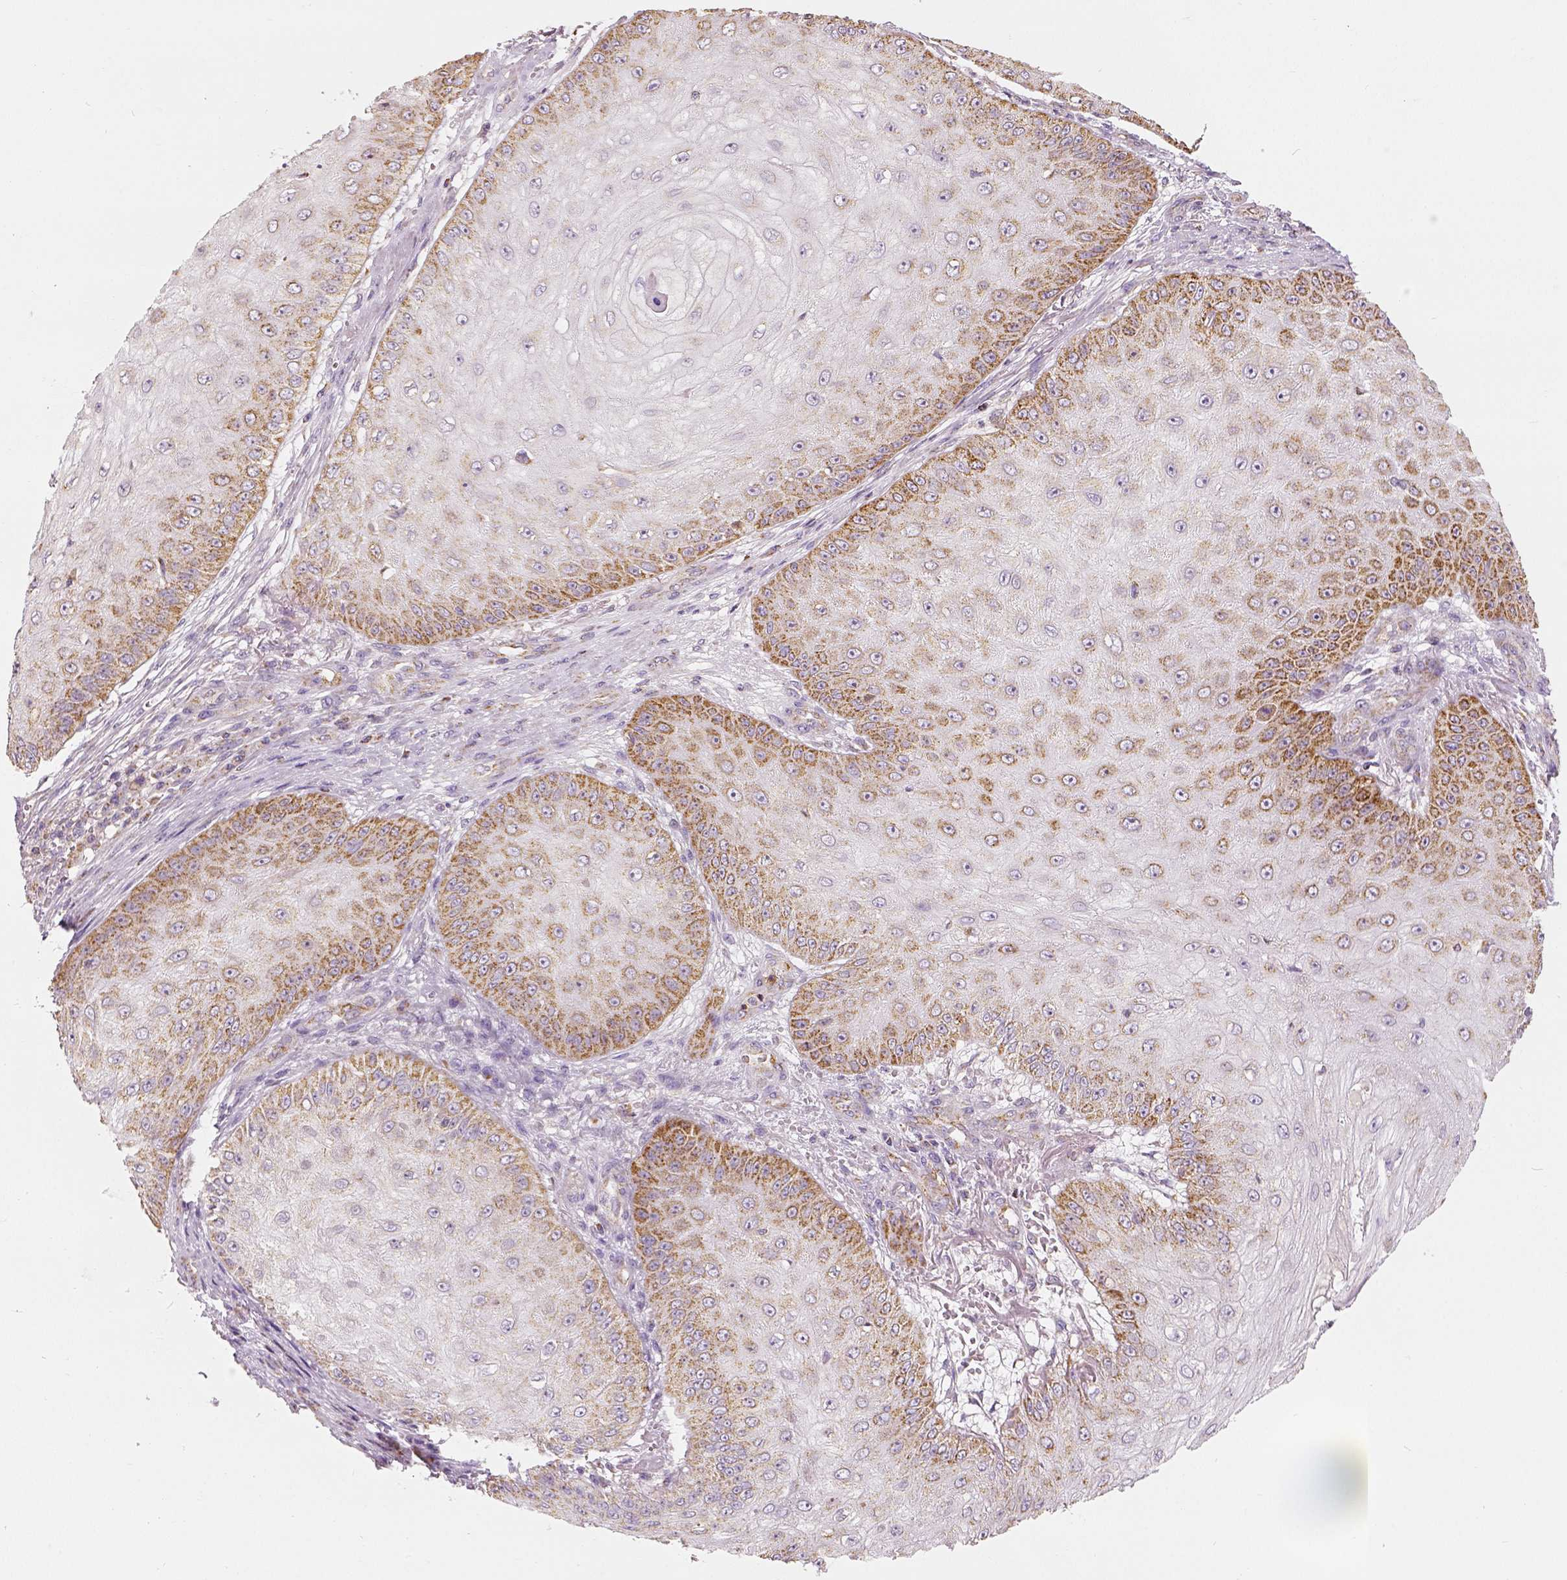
{"staining": {"intensity": "moderate", "quantity": ">75%", "location": "cytoplasmic/membranous"}, "tissue": "skin cancer", "cell_type": "Tumor cells", "image_type": "cancer", "snomed": [{"axis": "morphology", "description": "Squamous cell carcinoma, NOS"}, {"axis": "topography", "description": "Skin"}], "caption": "Skin cancer (squamous cell carcinoma) tissue displays moderate cytoplasmic/membranous positivity in approximately >75% of tumor cells Nuclei are stained in blue.", "gene": "PGAM5", "patient": {"sex": "male", "age": 70}}